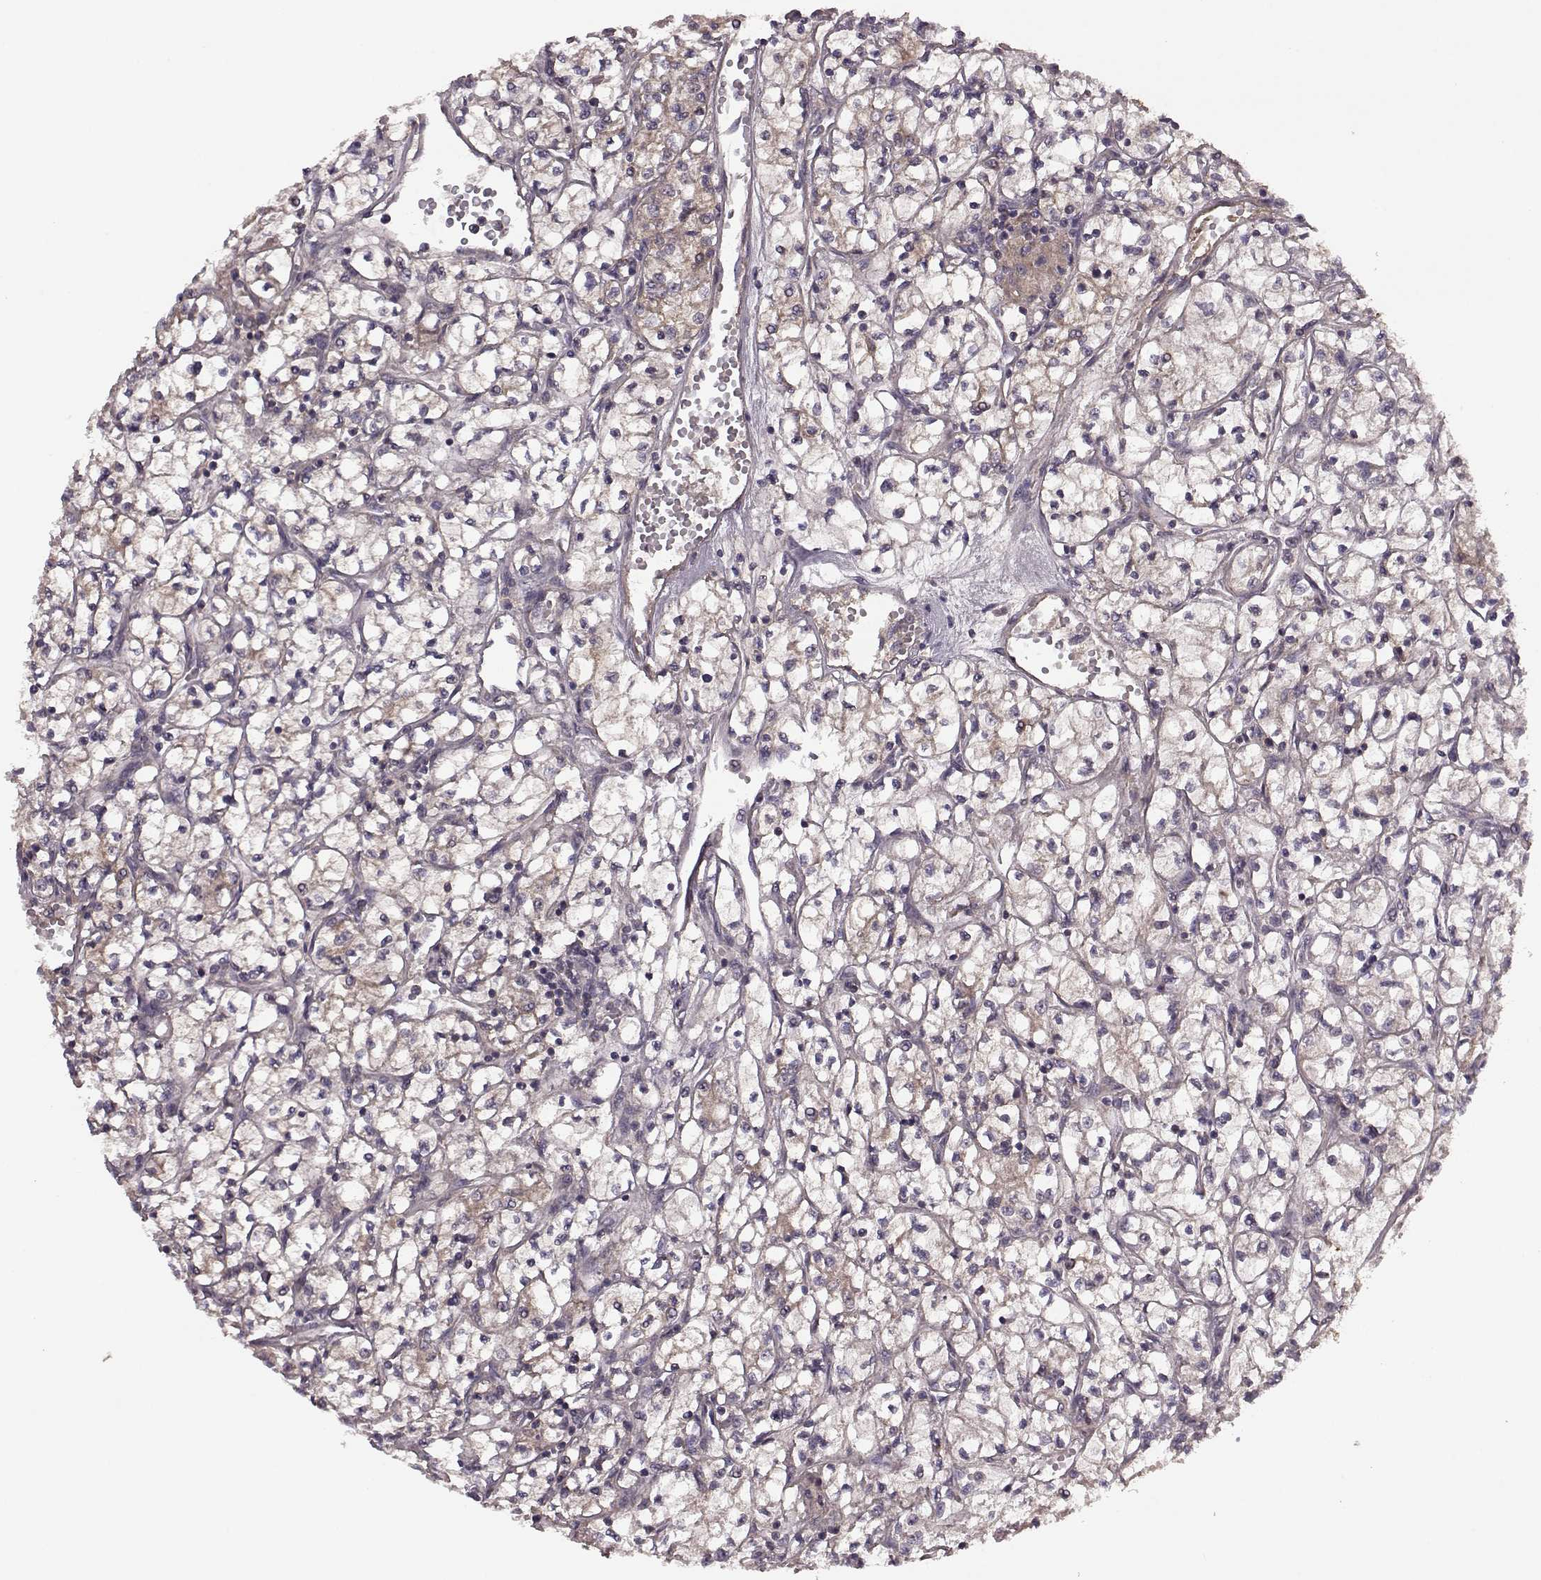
{"staining": {"intensity": "weak", "quantity": ">75%", "location": "cytoplasmic/membranous"}, "tissue": "renal cancer", "cell_type": "Tumor cells", "image_type": "cancer", "snomed": [{"axis": "morphology", "description": "Adenocarcinoma, NOS"}, {"axis": "topography", "description": "Kidney"}], "caption": "This photomicrograph demonstrates renal adenocarcinoma stained with immunohistochemistry (IHC) to label a protein in brown. The cytoplasmic/membranous of tumor cells show weak positivity for the protein. Nuclei are counter-stained blue.", "gene": "FNIP2", "patient": {"sex": "female", "age": 64}}